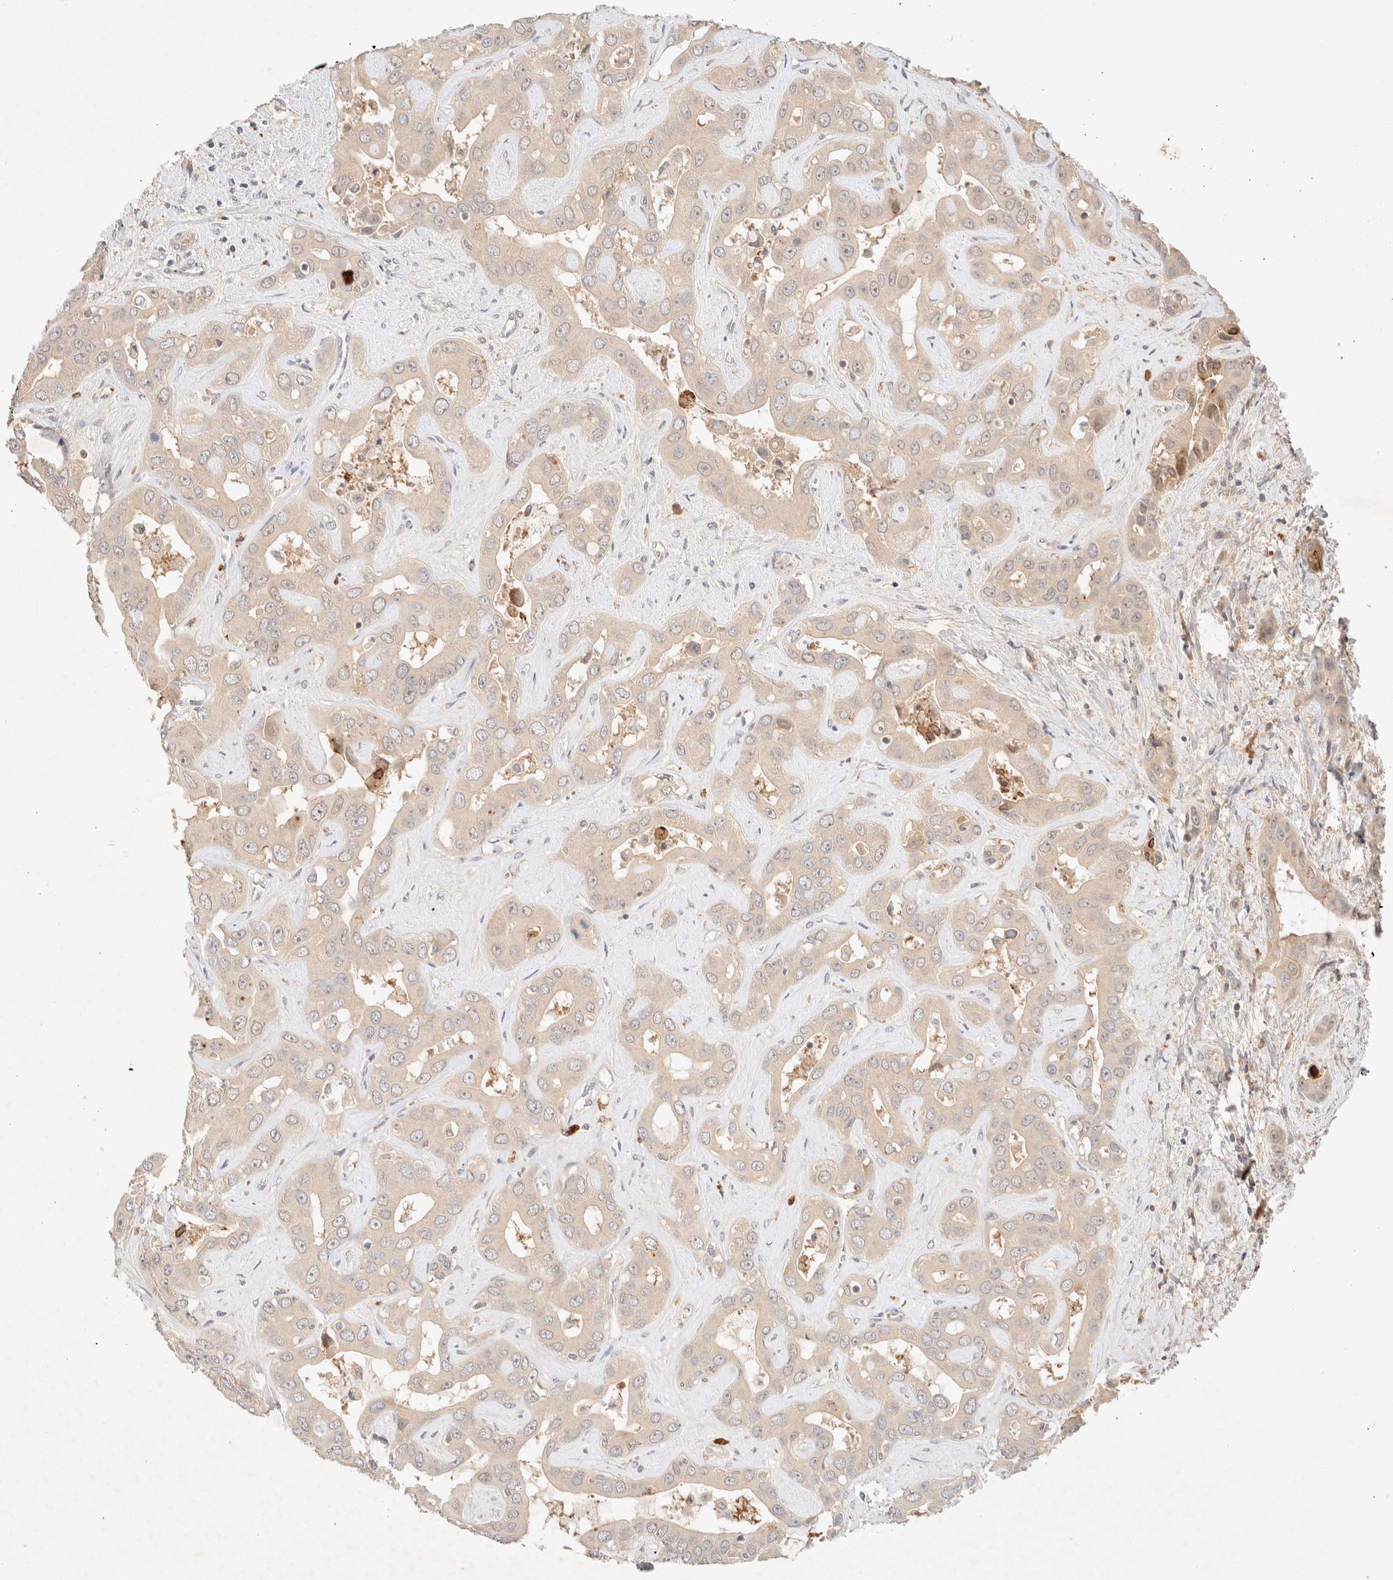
{"staining": {"intensity": "negative", "quantity": "none", "location": "none"}, "tissue": "liver cancer", "cell_type": "Tumor cells", "image_type": "cancer", "snomed": [{"axis": "morphology", "description": "Cholangiocarcinoma"}, {"axis": "topography", "description": "Liver"}], "caption": "The histopathology image shows no staining of tumor cells in cholangiocarcinoma (liver).", "gene": "SARM1", "patient": {"sex": "female", "age": 52}}